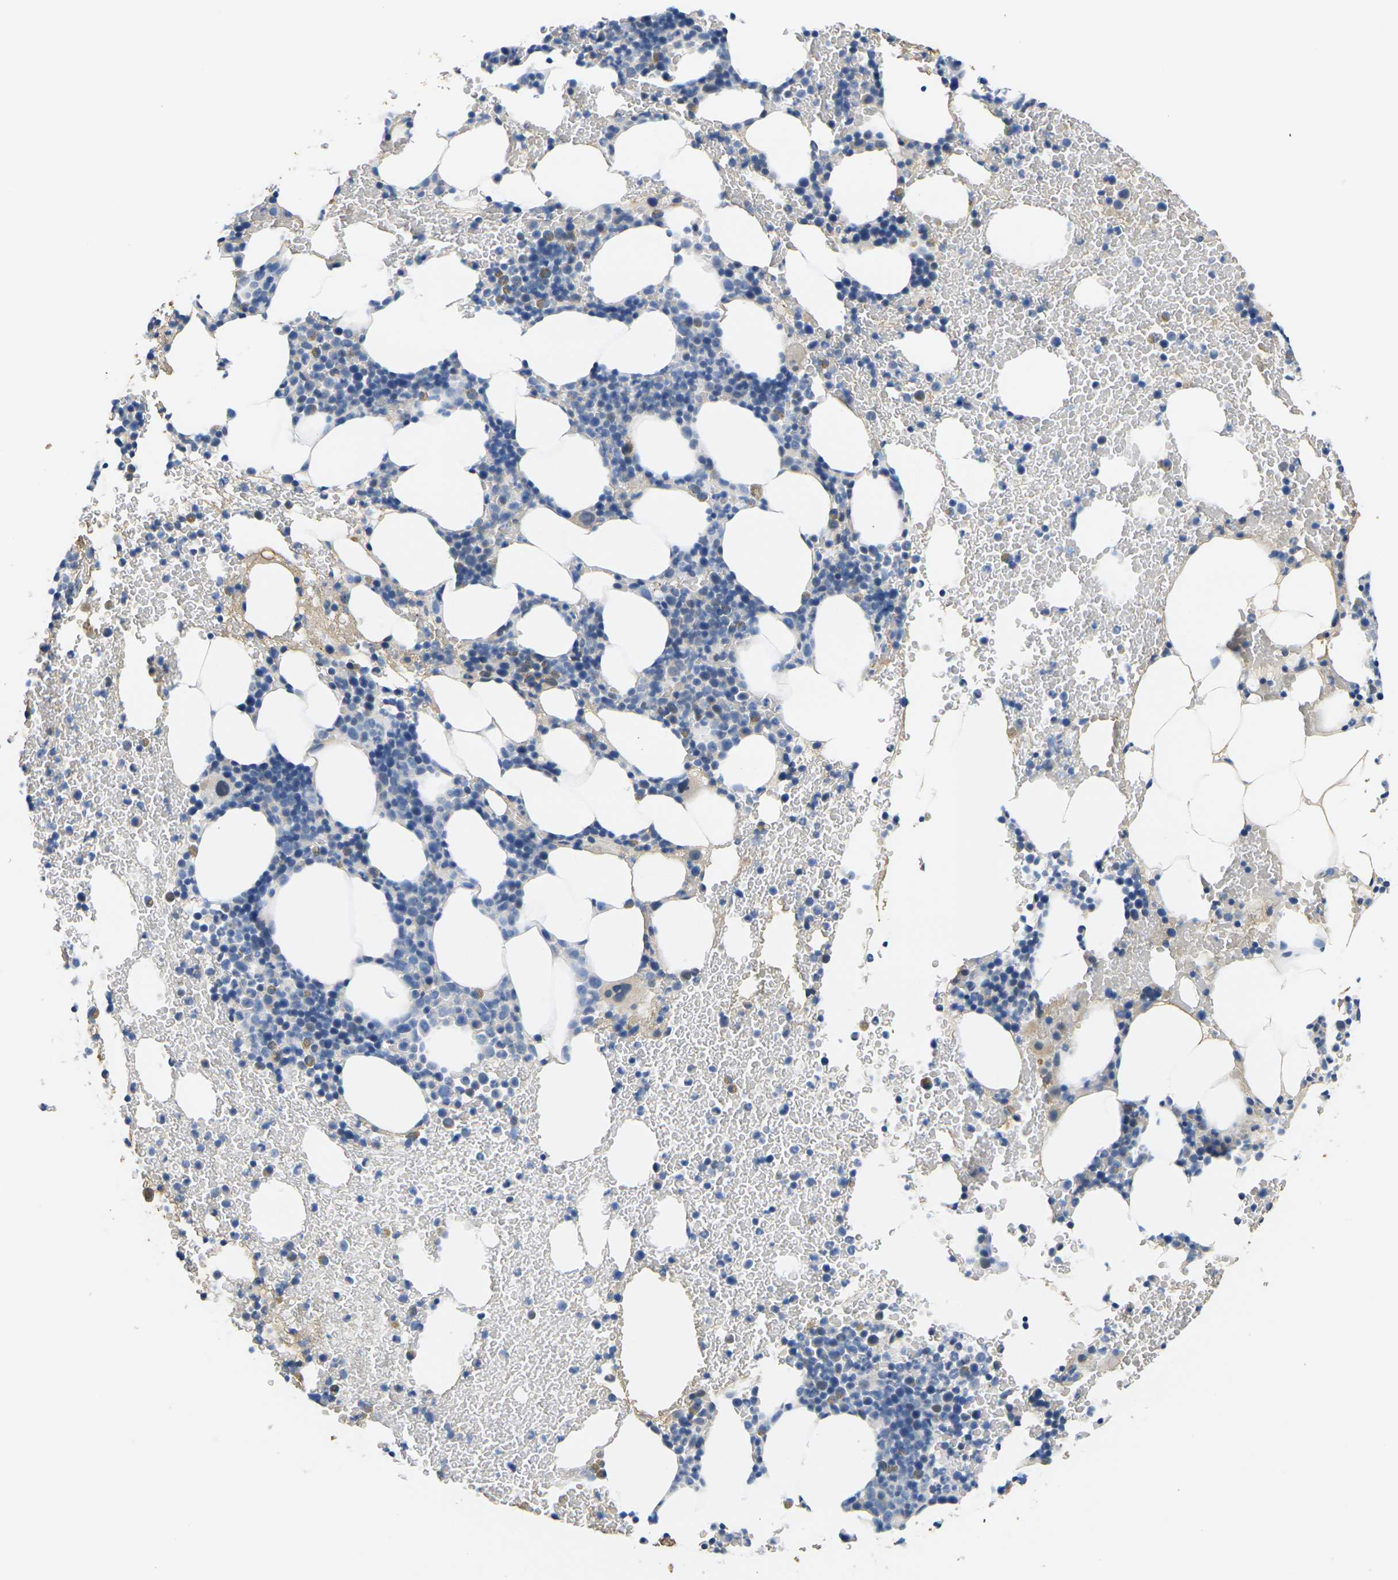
{"staining": {"intensity": "moderate", "quantity": "<25%", "location": "cytoplasmic/membranous"}, "tissue": "bone marrow", "cell_type": "Hematopoietic cells", "image_type": "normal", "snomed": [{"axis": "morphology", "description": "Normal tissue, NOS"}, {"axis": "morphology", "description": "Inflammation, NOS"}, {"axis": "topography", "description": "Bone marrow"}], "caption": "Immunohistochemical staining of unremarkable bone marrow exhibits moderate cytoplasmic/membranous protein positivity in approximately <25% of hematopoietic cells.", "gene": "OTOF", "patient": {"sex": "female", "age": 70}}